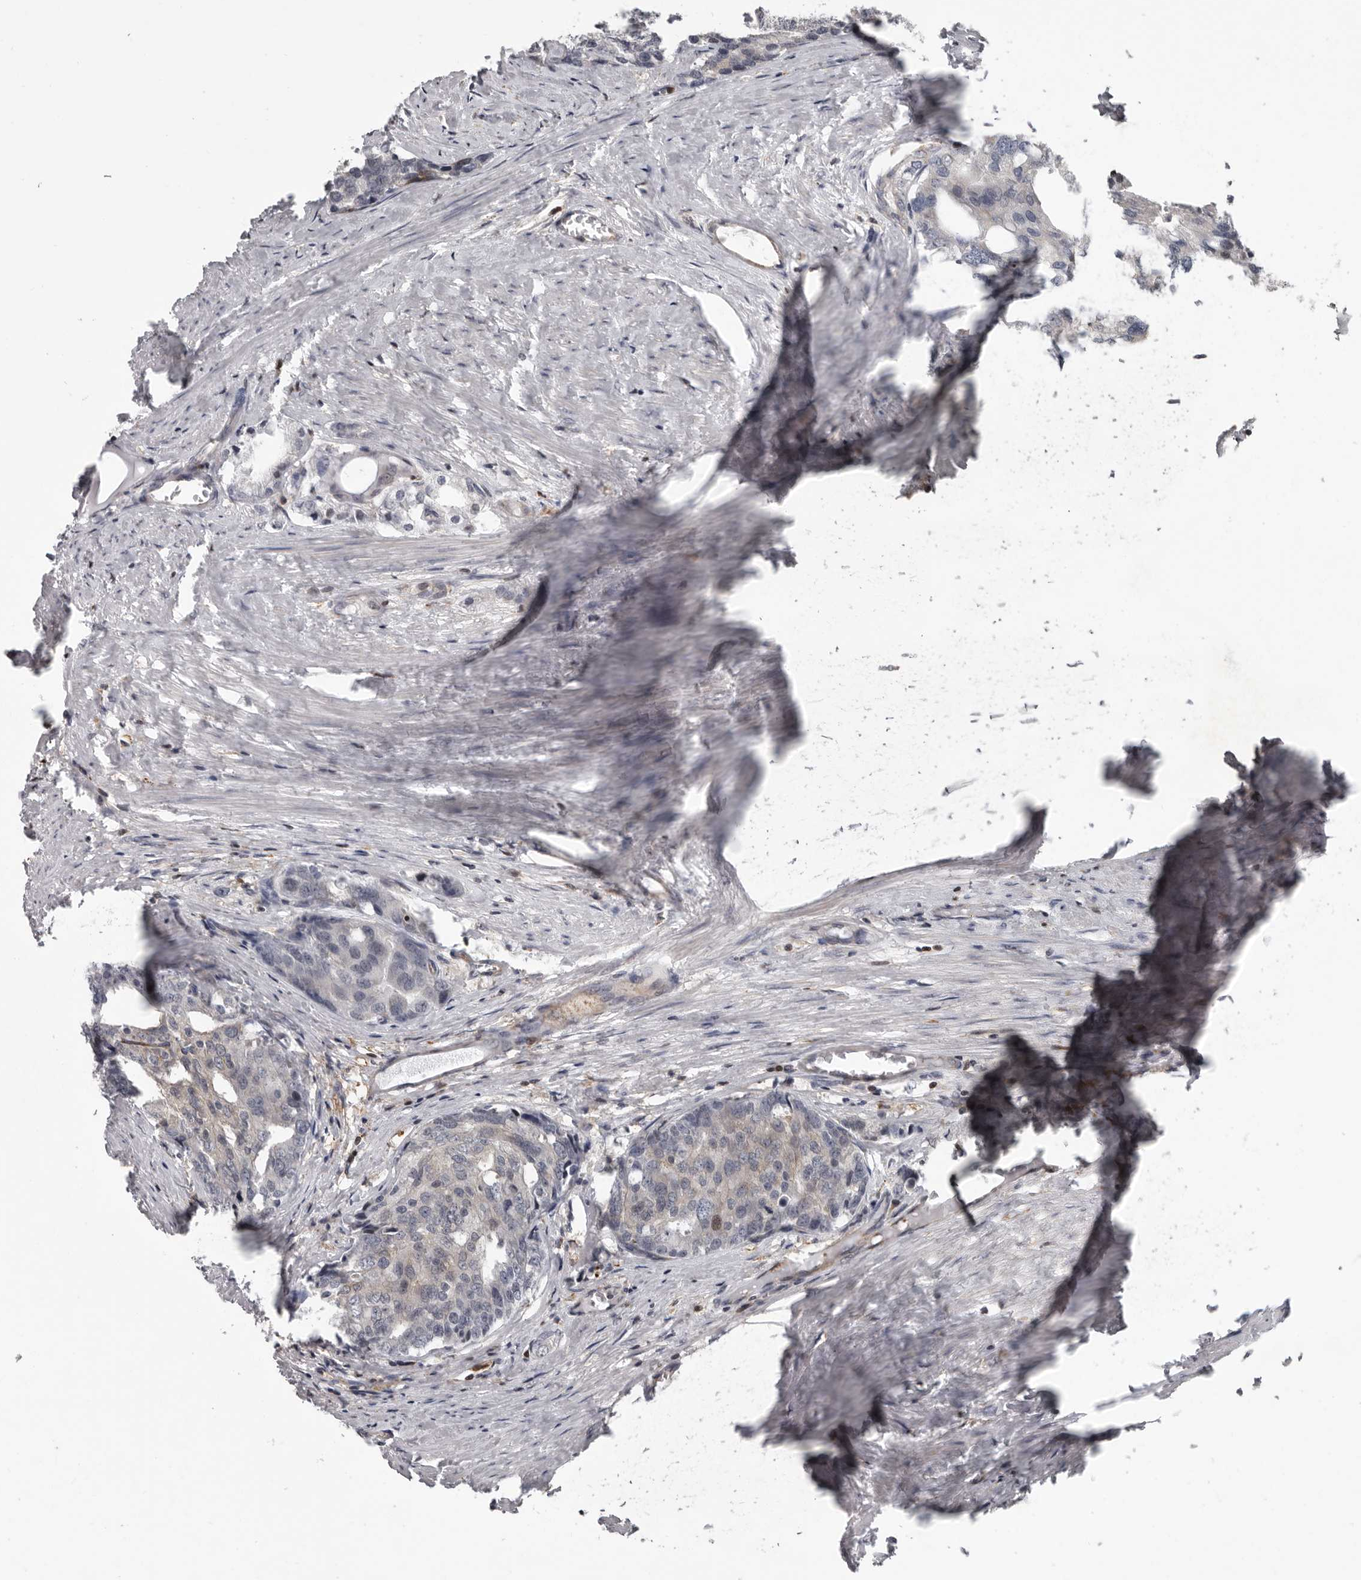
{"staining": {"intensity": "negative", "quantity": "none", "location": "none"}, "tissue": "prostate cancer", "cell_type": "Tumor cells", "image_type": "cancer", "snomed": [{"axis": "morphology", "description": "Adenocarcinoma, High grade"}, {"axis": "topography", "description": "Prostate"}], "caption": "The immunohistochemistry (IHC) image has no significant positivity in tumor cells of prostate cancer tissue.", "gene": "FGFR4", "patient": {"sex": "male", "age": 50}}